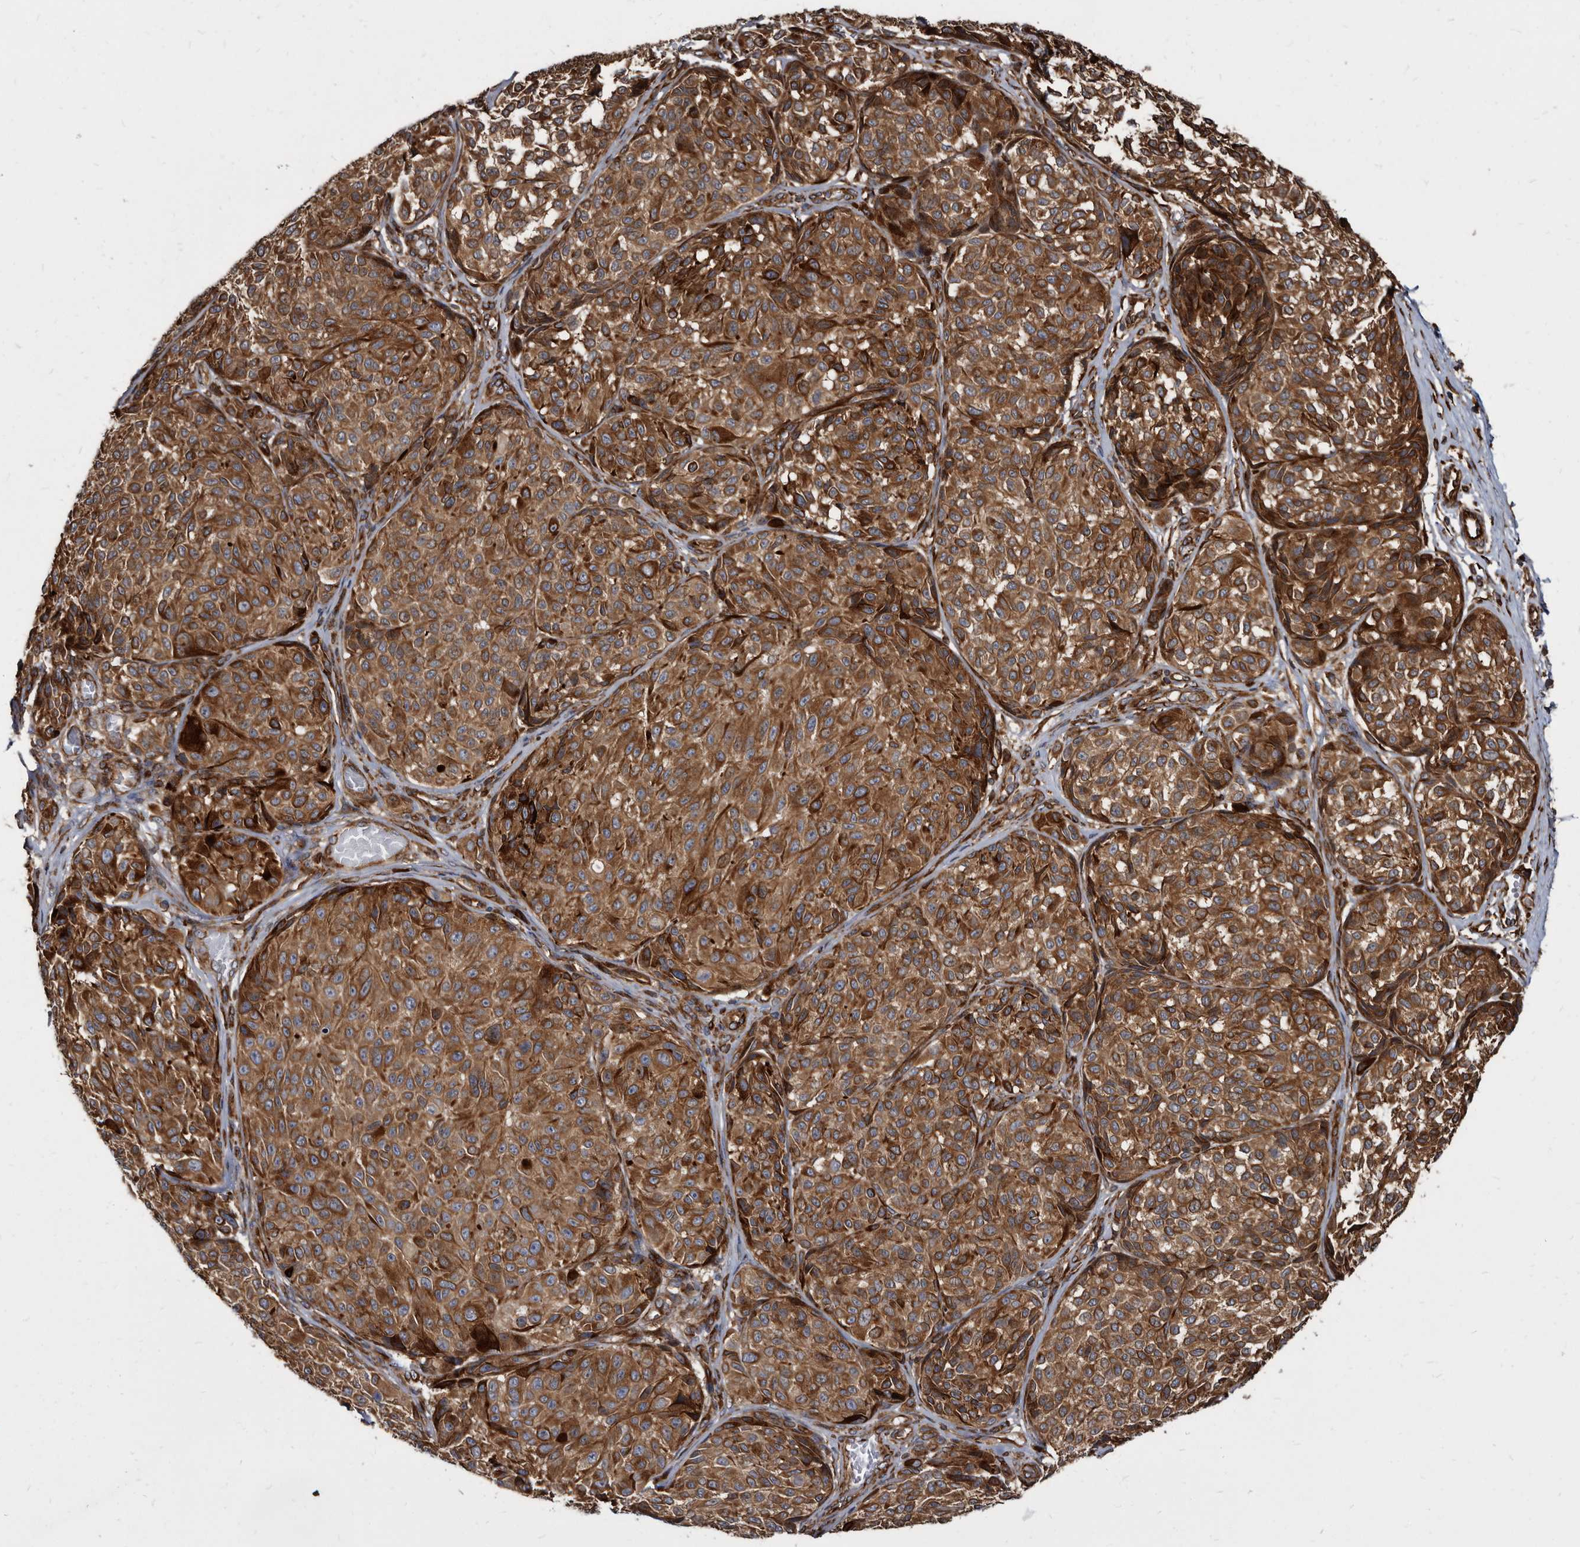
{"staining": {"intensity": "strong", "quantity": ">75%", "location": "cytoplasmic/membranous"}, "tissue": "melanoma", "cell_type": "Tumor cells", "image_type": "cancer", "snomed": [{"axis": "morphology", "description": "Malignant melanoma, NOS"}, {"axis": "topography", "description": "Skin"}], "caption": "IHC photomicrograph of malignant melanoma stained for a protein (brown), which reveals high levels of strong cytoplasmic/membranous staining in about >75% of tumor cells.", "gene": "KCTD20", "patient": {"sex": "male", "age": 83}}